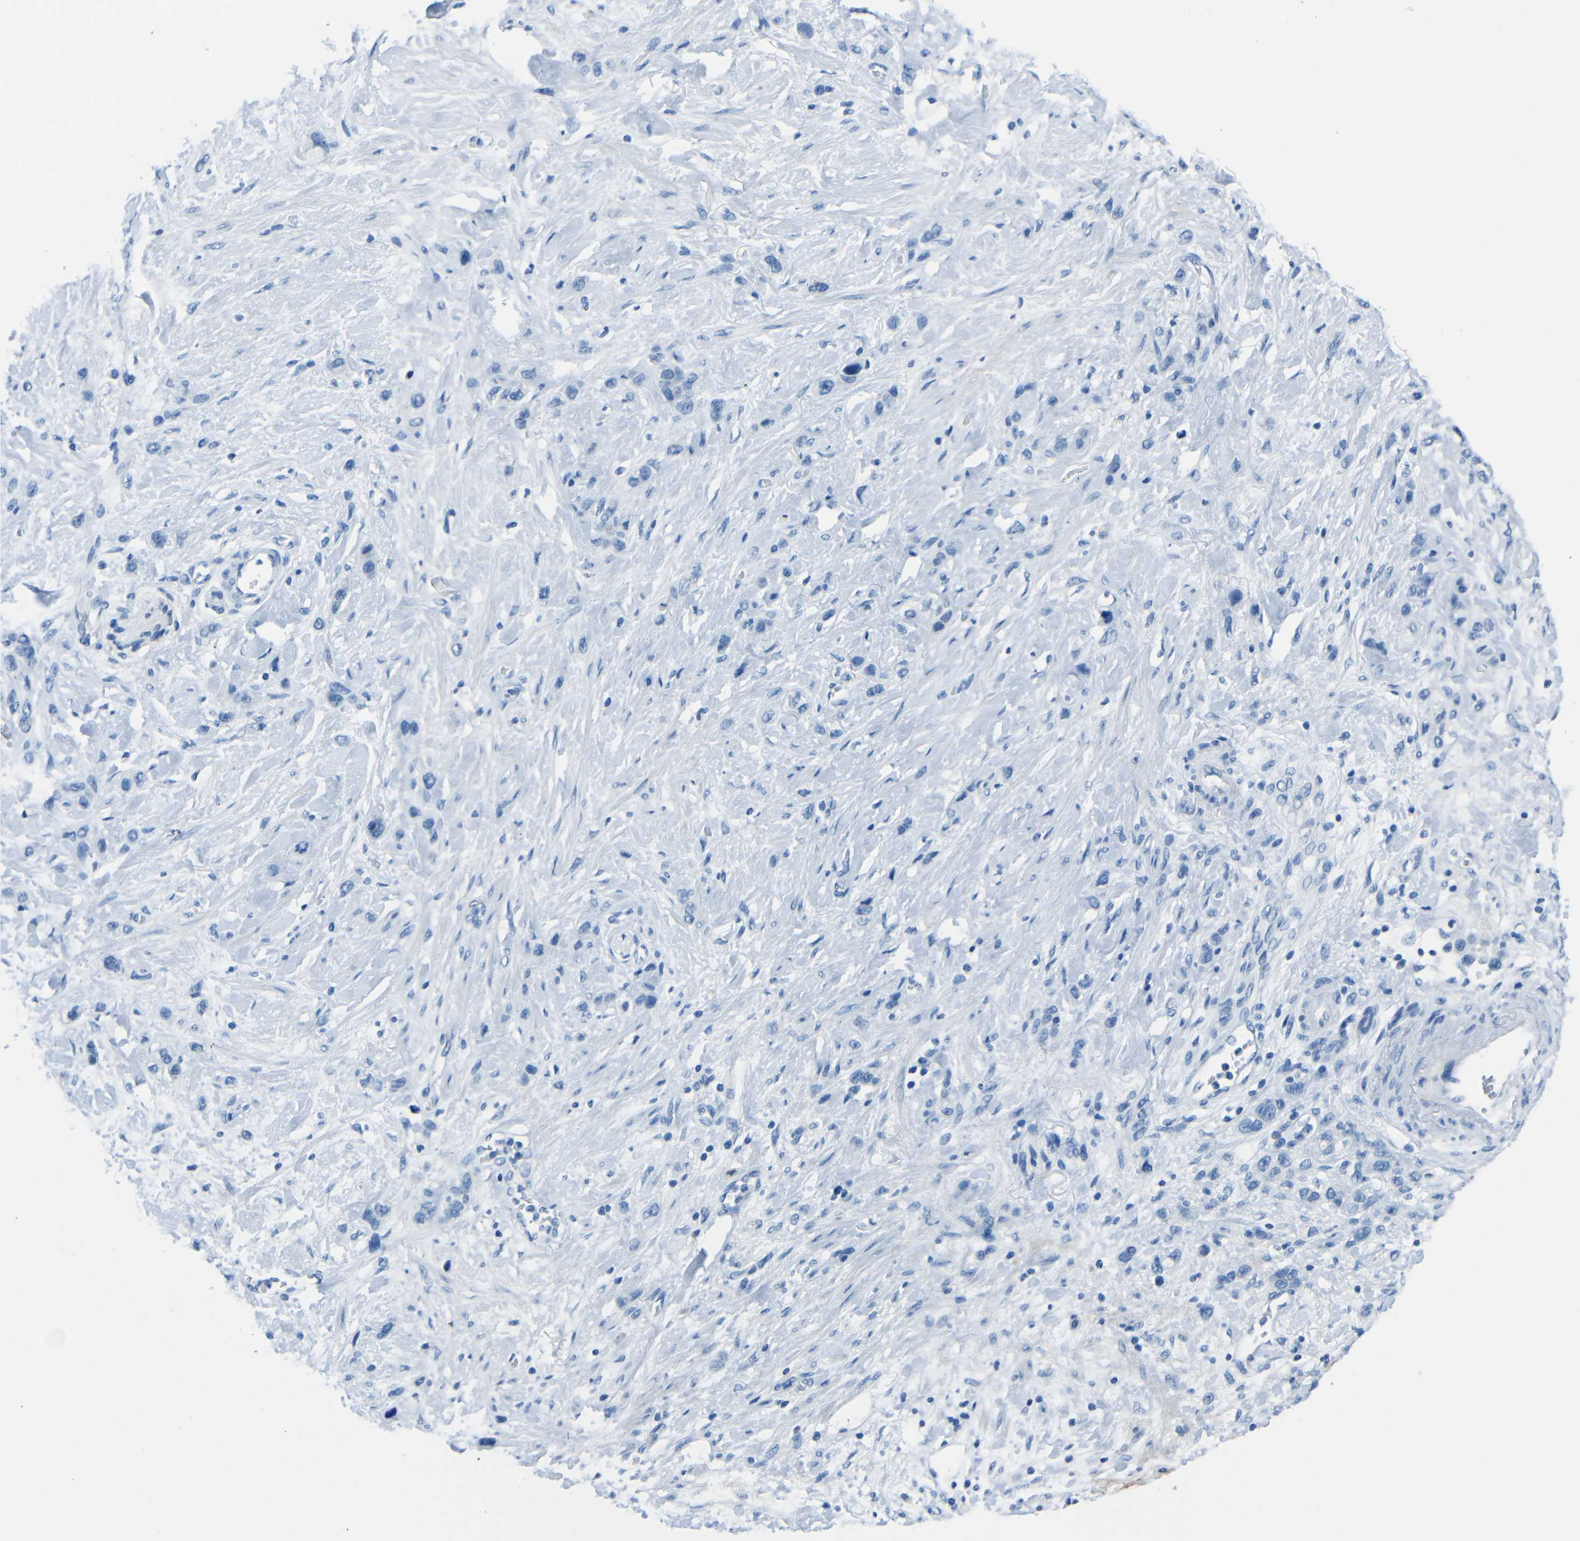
{"staining": {"intensity": "negative", "quantity": "none", "location": "none"}, "tissue": "stomach cancer", "cell_type": "Tumor cells", "image_type": "cancer", "snomed": [{"axis": "morphology", "description": "Adenocarcinoma, NOS"}, {"axis": "morphology", "description": "Adenocarcinoma, High grade"}, {"axis": "topography", "description": "Stomach, upper"}, {"axis": "topography", "description": "Stomach, lower"}], "caption": "Immunohistochemical staining of human adenocarcinoma (stomach) reveals no significant expression in tumor cells.", "gene": "FBN2", "patient": {"sex": "female", "age": 65}}